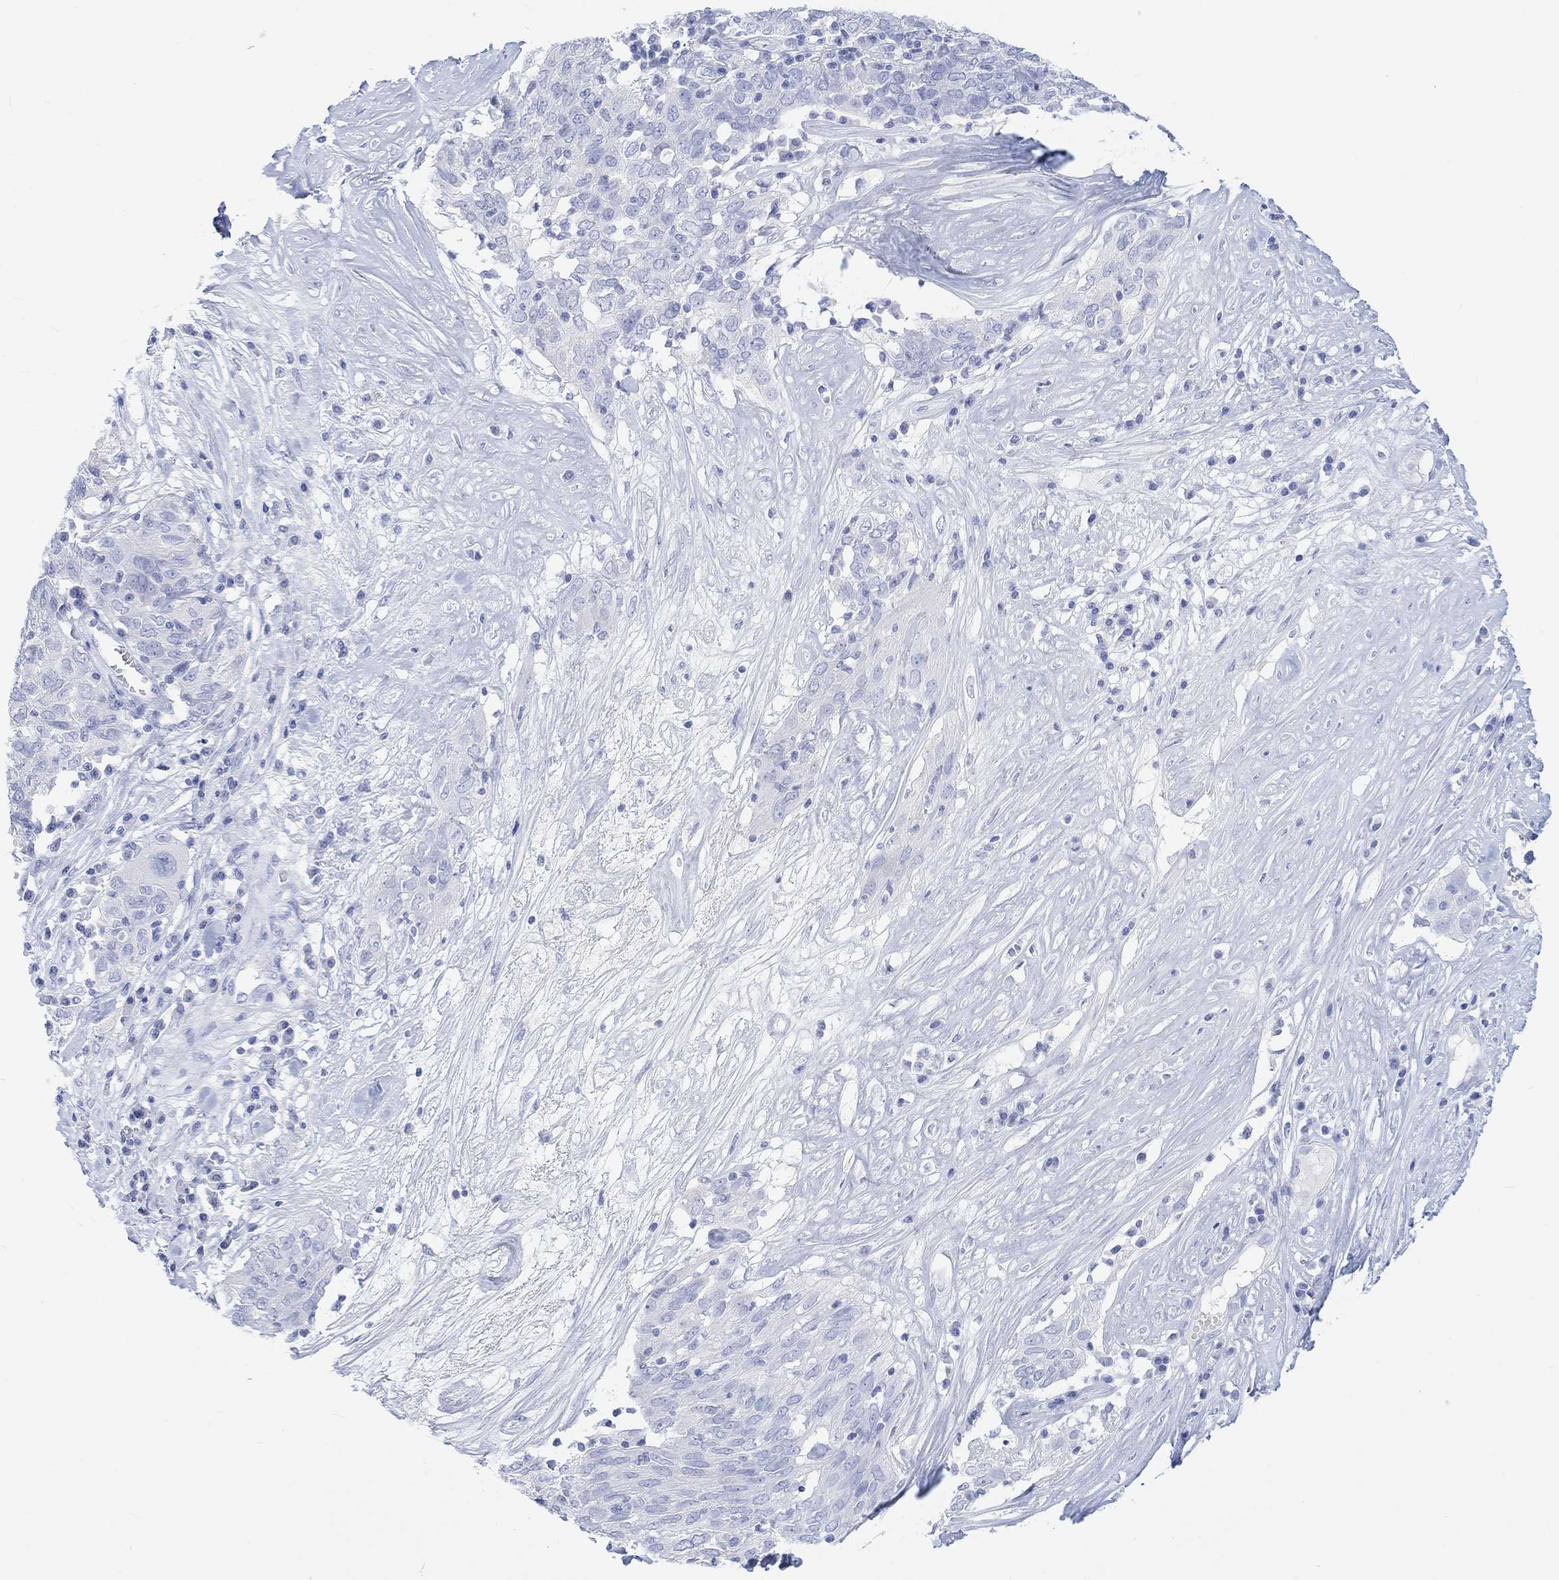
{"staining": {"intensity": "negative", "quantity": "none", "location": "none"}, "tissue": "ovarian cancer", "cell_type": "Tumor cells", "image_type": "cancer", "snomed": [{"axis": "morphology", "description": "Carcinoma, endometroid"}, {"axis": "topography", "description": "Ovary"}], "caption": "Tumor cells are negative for protein expression in human ovarian cancer. Brightfield microscopy of IHC stained with DAB (brown) and hematoxylin (blue), captured at high magnification.", "gene": "CALCA", "patient": {"sex": "female", "age": 50}}